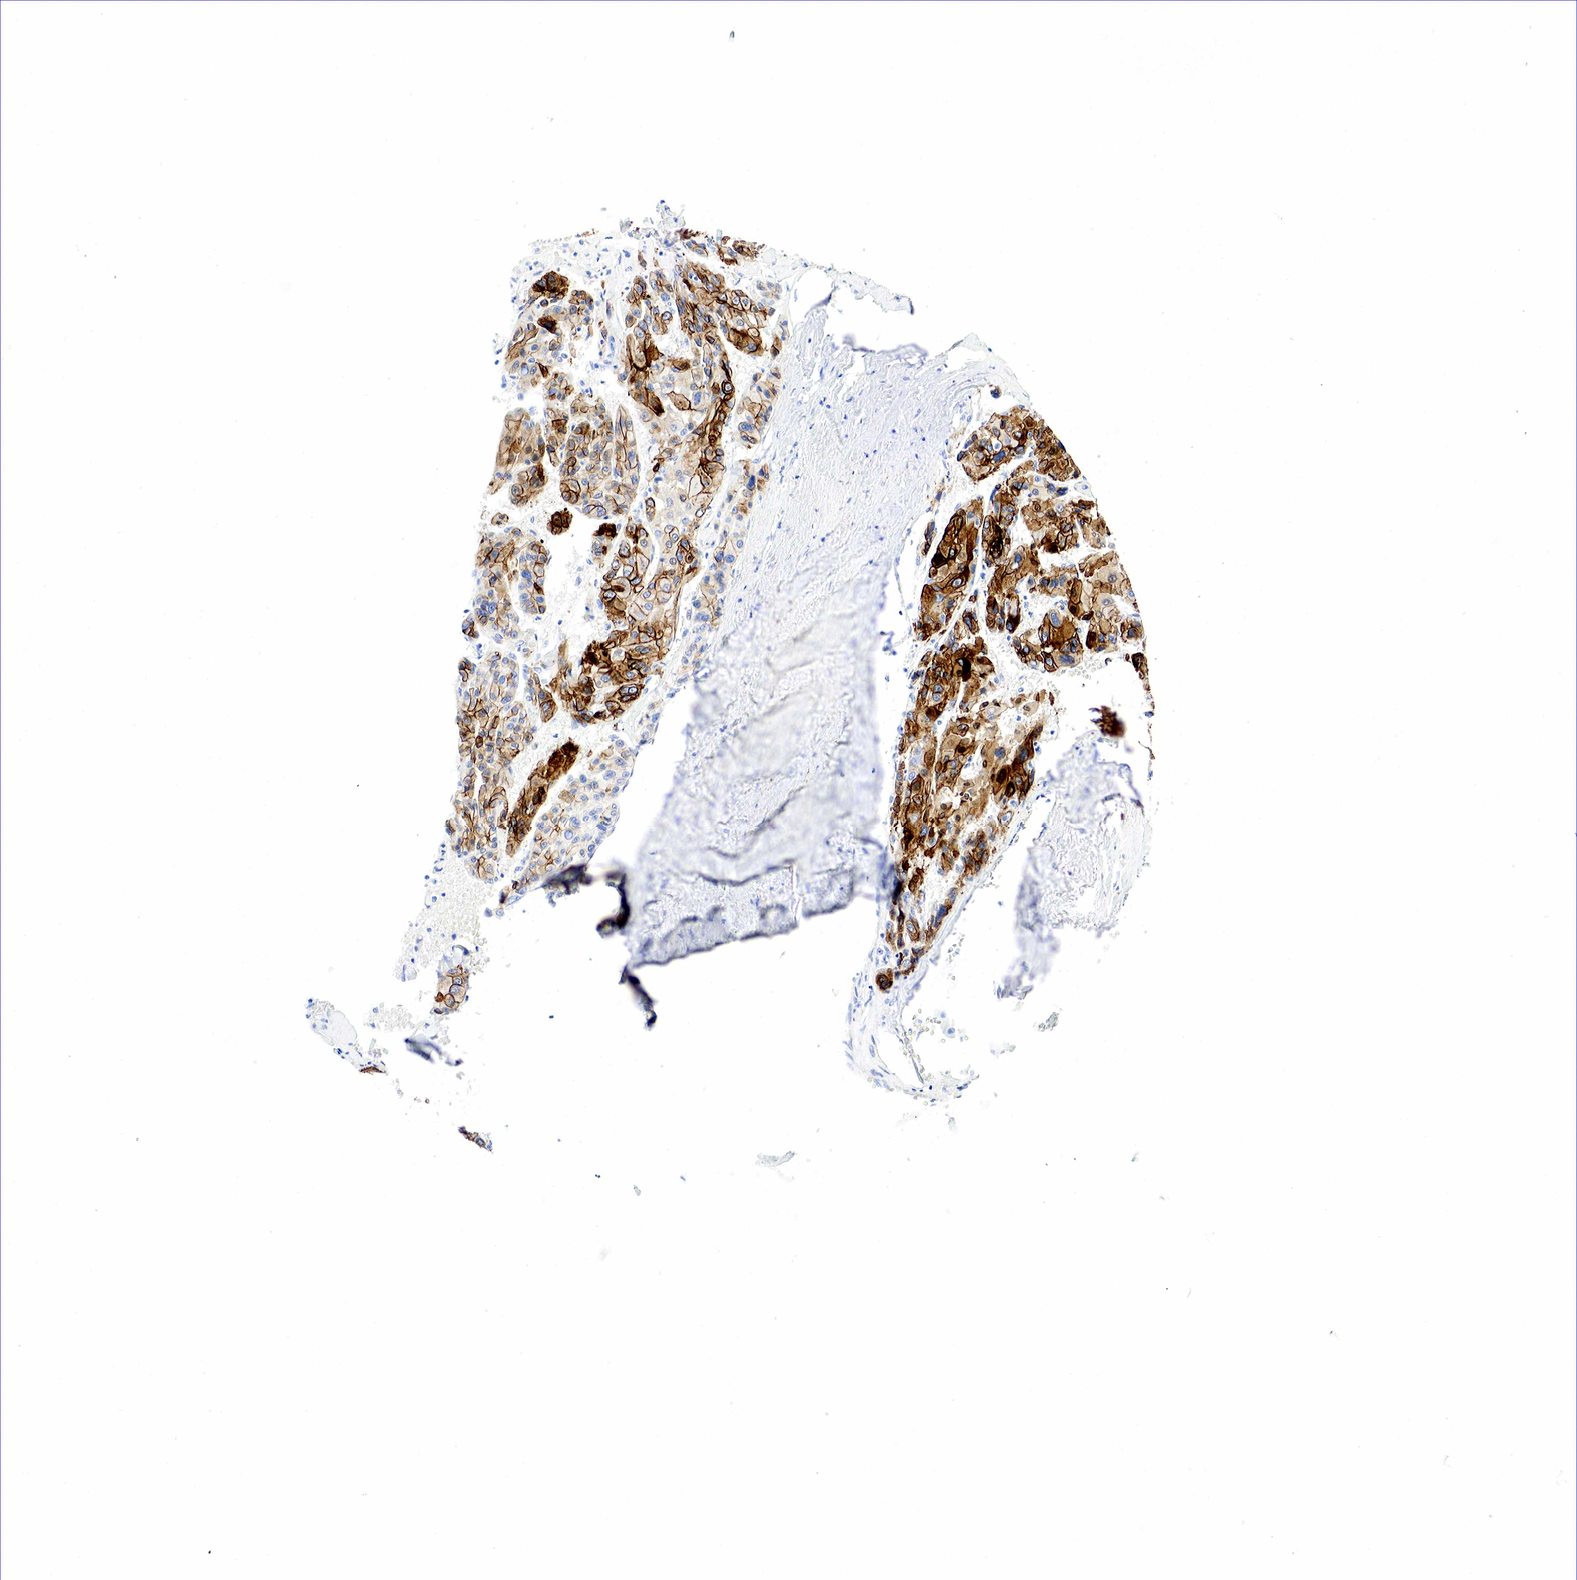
{"staining": {"intensity": "strong", "quantity": ">75%", "location": "cytoplasmic/membranous"}, "tissue": "liver cancer", "cell_type": "Tumor cells", "image_type": "cancer", "snomed": [{"axis": "morphology", "description": "Carcinoma, Hepatocellular, NOS"}, {"axis": "topography", "description": "Liver"}], "caption": "Liver cancer (hepatocellular carcinoma) stained with immunohistochemistry (IHC) reveals strong cytoplasmic/membranous positivity in about >75% of tumor cells.", "gene": "KRT18", "patient": {"sex": "male", "age": 64}}